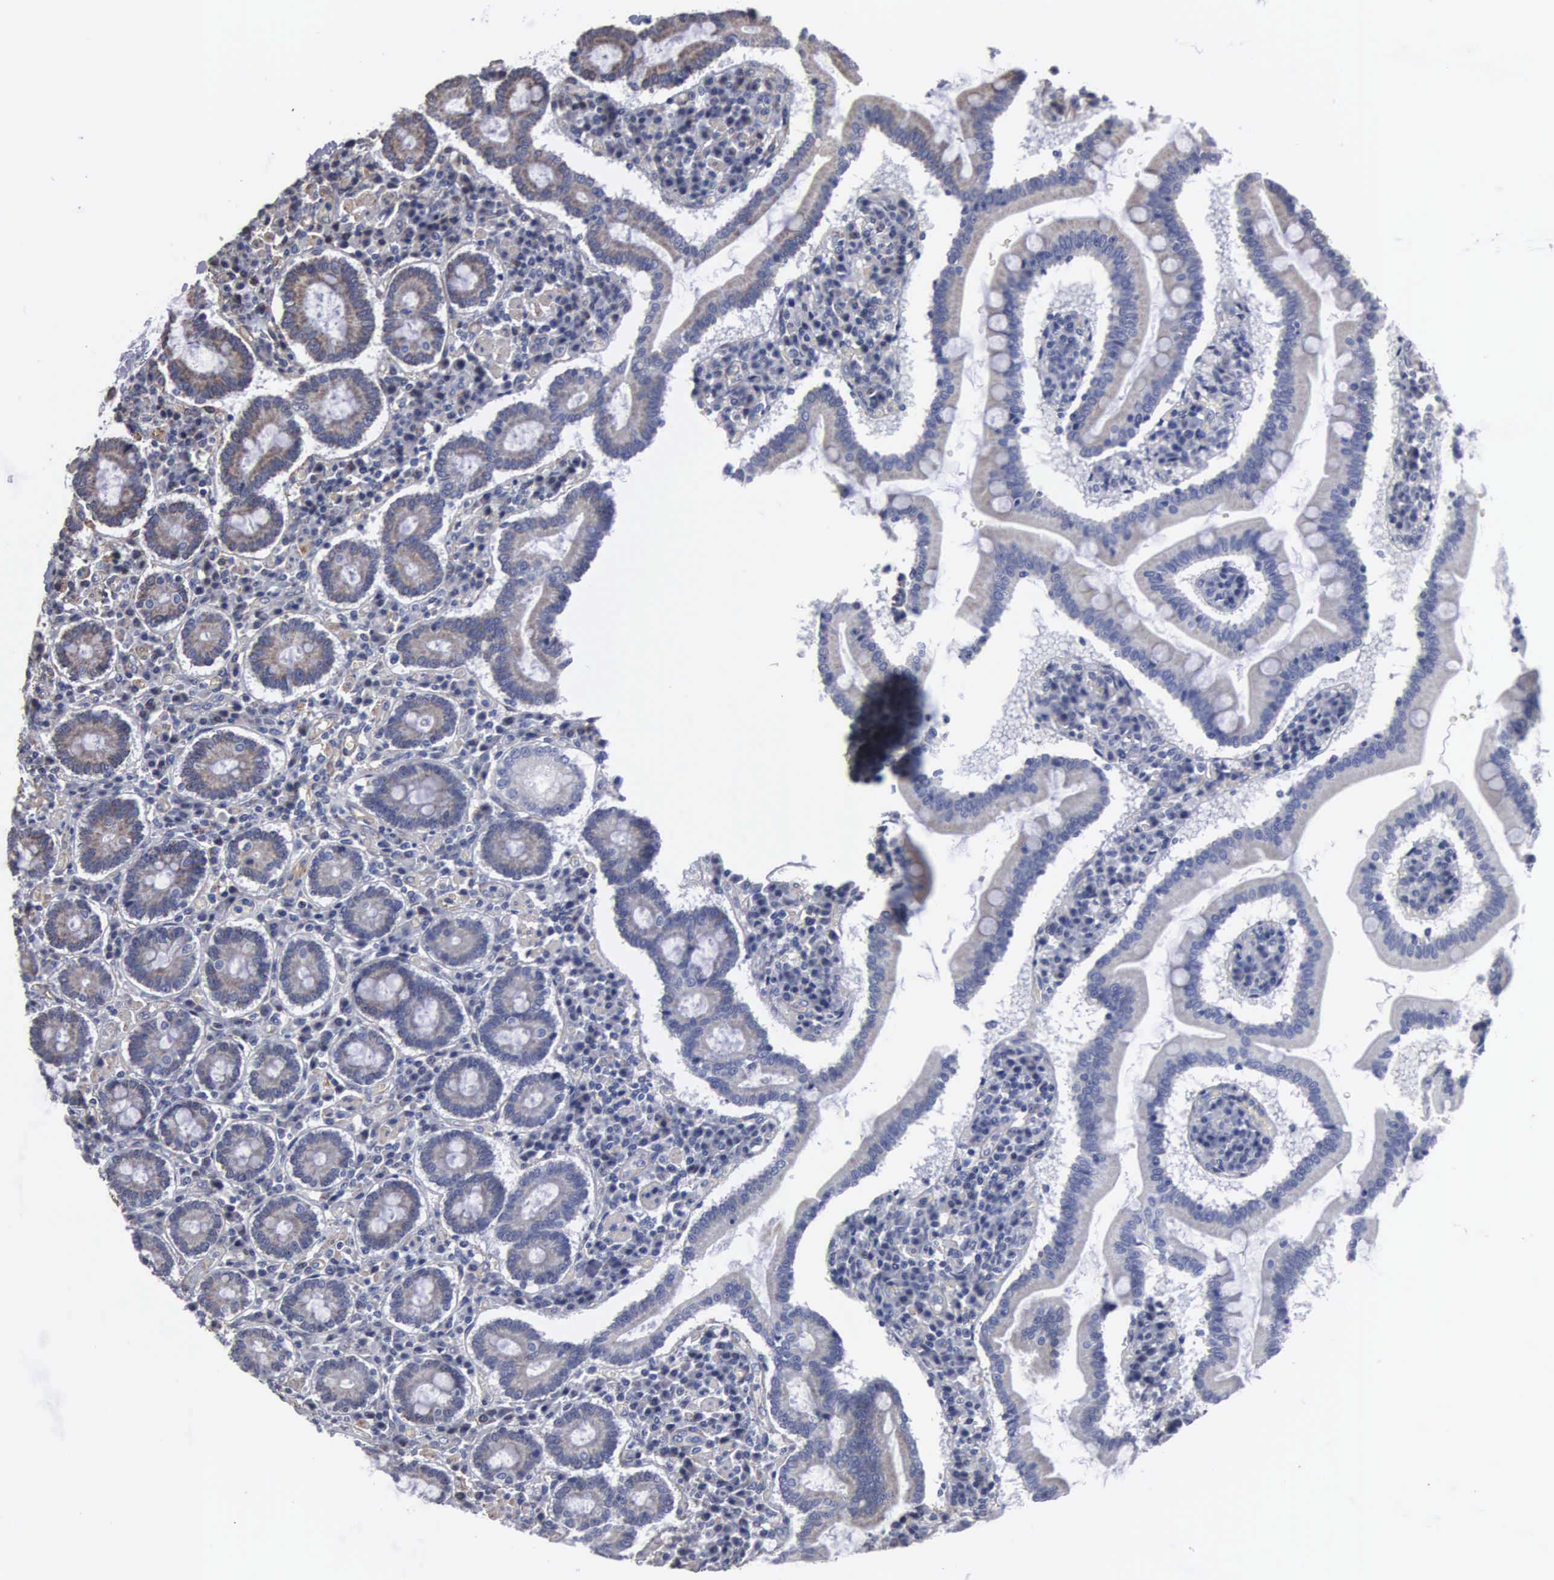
{"staining": {"intensity": "weak", "quantity": "<25%", "location": "cytoplasmic/membranous"}, "tissue": "duodenum", "cell_type": "Glandular cells", "image_type": "normal", "snomed": [{"axis": "morphology", "description": "Normal tissue, NOS"}, {"axis": "topography", "description": "Duodenum"}], "caption": "High magnification brightfield microscopy of benign duodenum stained with DAB (brown) and counterstained with hematoxylin (blue): glandular cells show no significant expression.", "gene": "NGDN", "patient": {"sex": "female", "age": 73}}